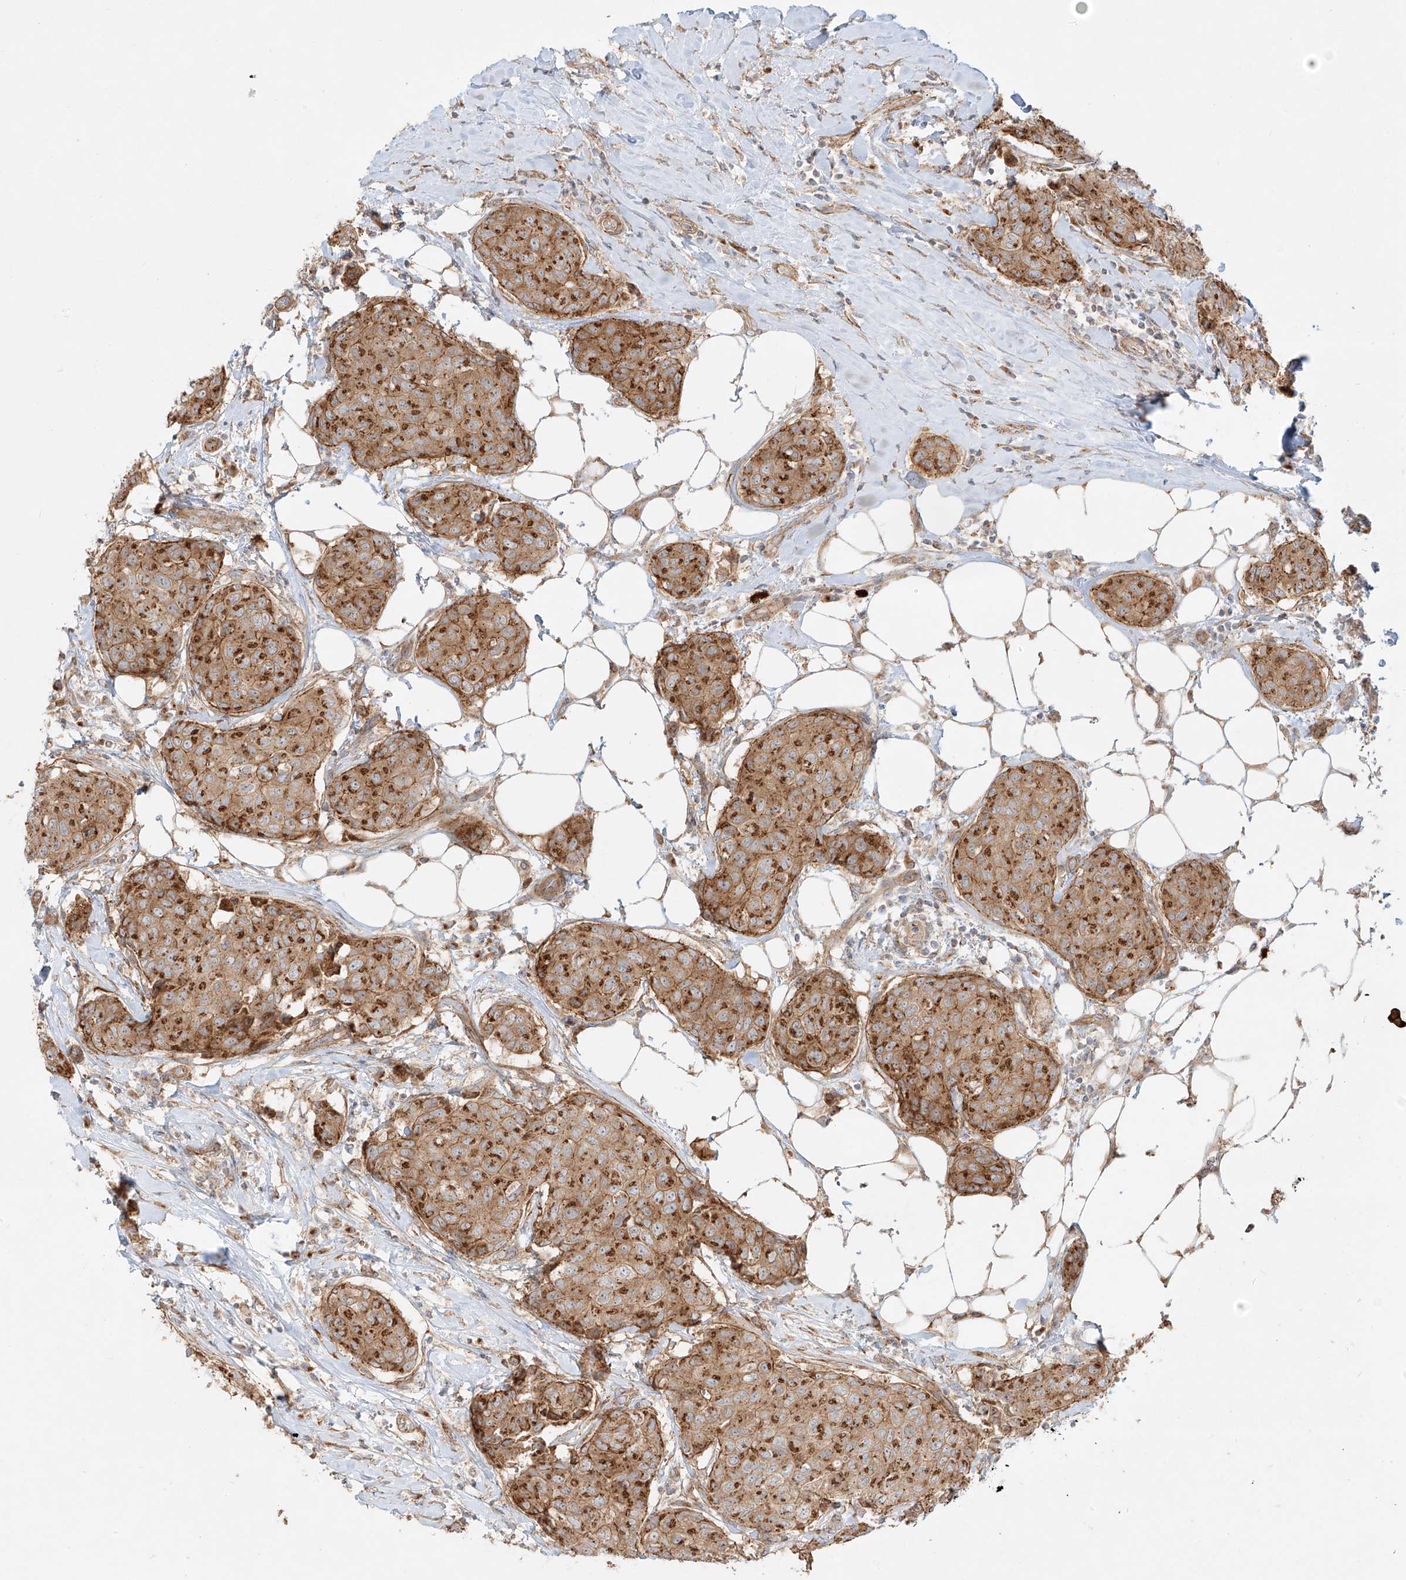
{"staining": {"intensity": "moderate", "quantity": ">75%", "location": "cytoplasmic/membranous"}, "tissue": "breast cancer", "cell_type": "Tumor cells", "image_type": "cancer", "snomed": [{"axis": "morphology", "description": "Duct carcinoma"}, {"axis": "topography", "description": "Breast"}], "caption": "DAB (3,3'-diaminobenzidine) immunohistochemical staining of breast cancer reveals moderate cytoplasmic/membranous protein staining in about >75% of tumor cells.", "gene": "ZNF287", "patient": {"sex": "female", "age": 80}}